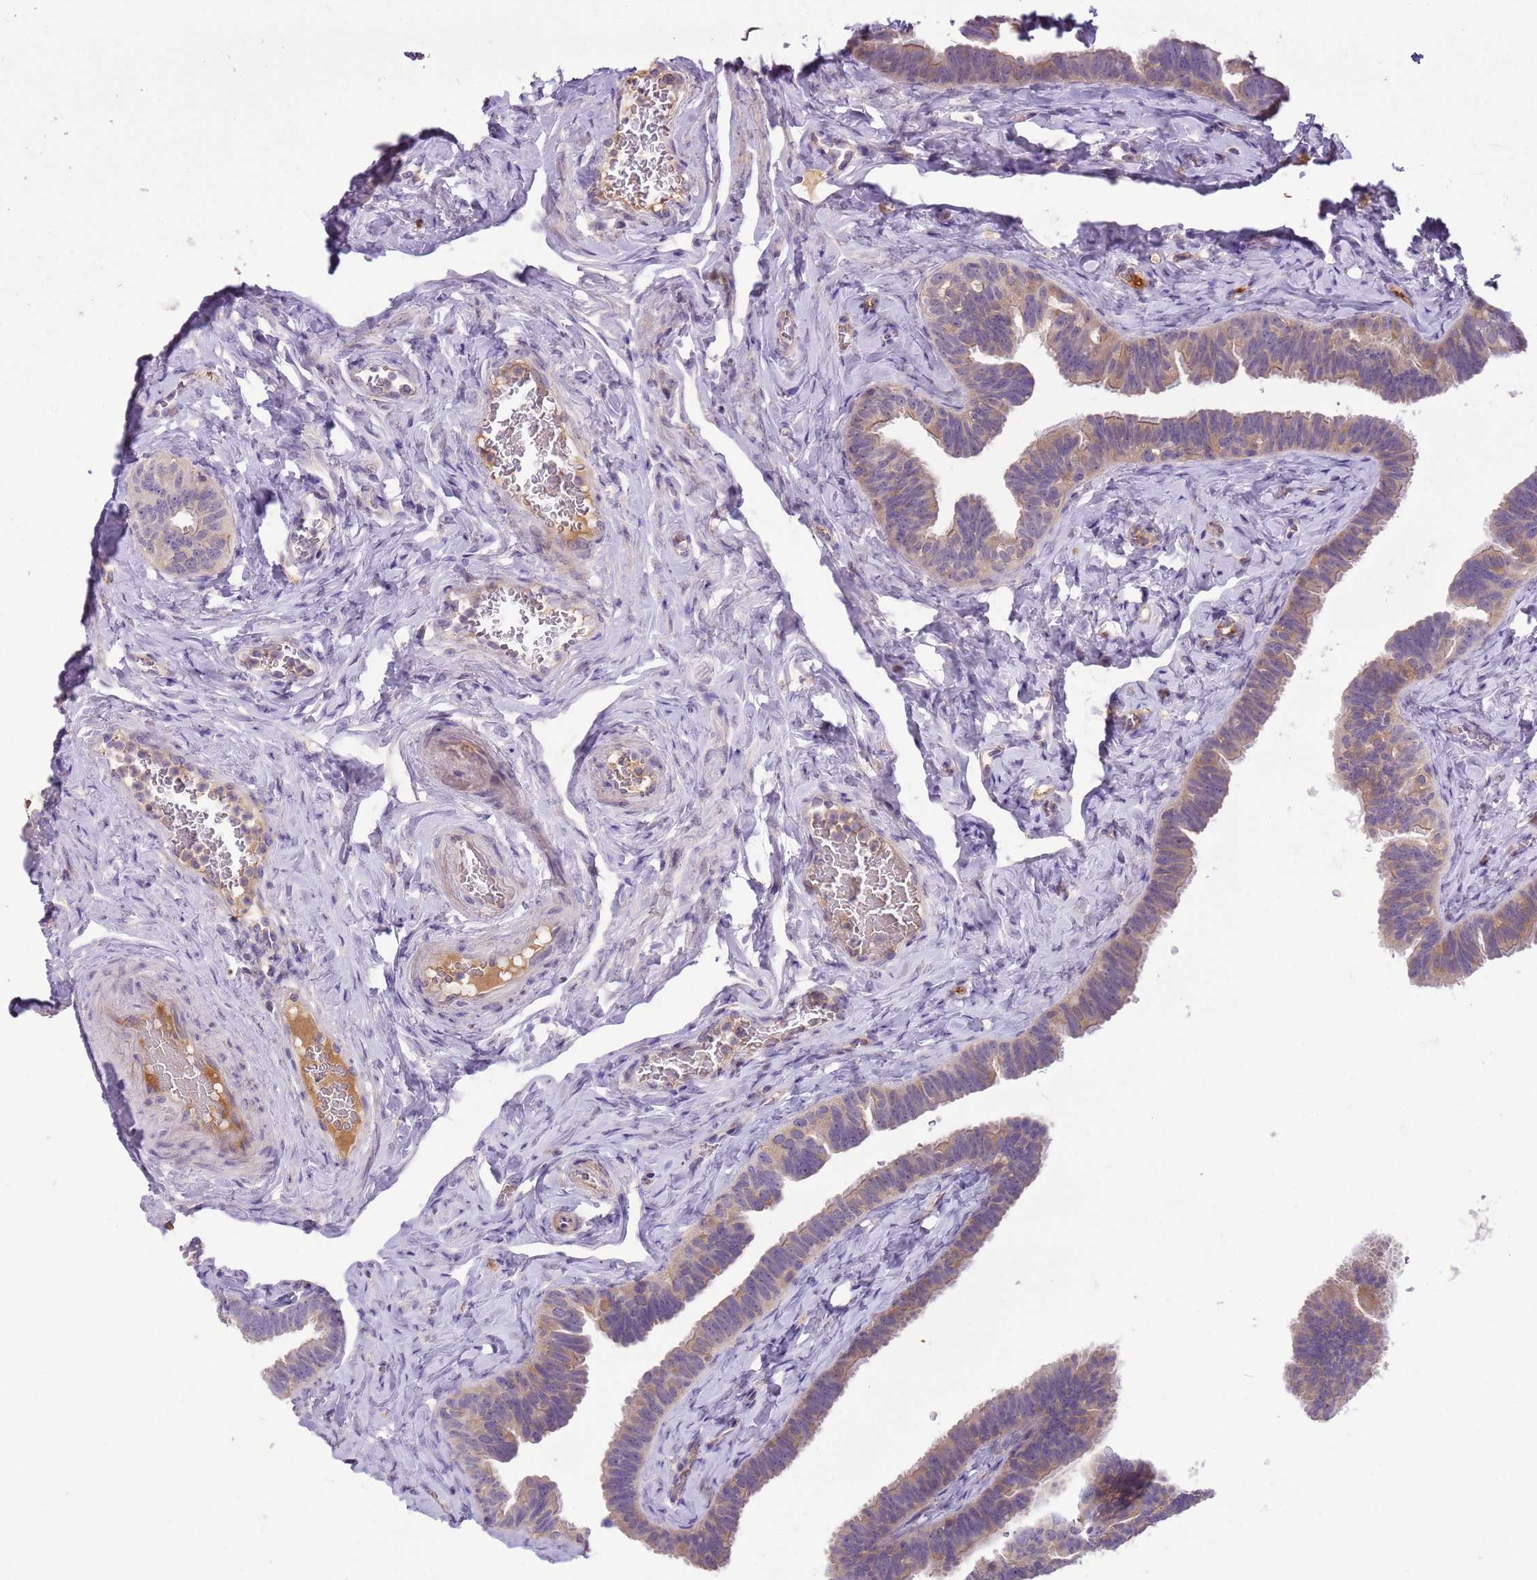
{"staining": {"intensity": "weak", "quantity": "25%-75%", "location": "cytoplasmic/membranous"}, "tissue": "fallopian tube", "cell_type": "Glandular cells", "image_type": "normal", "snomed": [{"axis": "morphology", "description": "Normal tissue, NOS"}, {"axis": "topography", "description": "Fallopian tube"}], "caption": "Immunohistochemistry (IHC) micrograph of normal fallopian tube stained for a protein (brown), which demonstrates low levels of weak cytoplasmic/membranous staining in about 25%-75% of glandular cells.", "gene": "SCAMP5", "patient": {"sex": "female", "age": 39}}